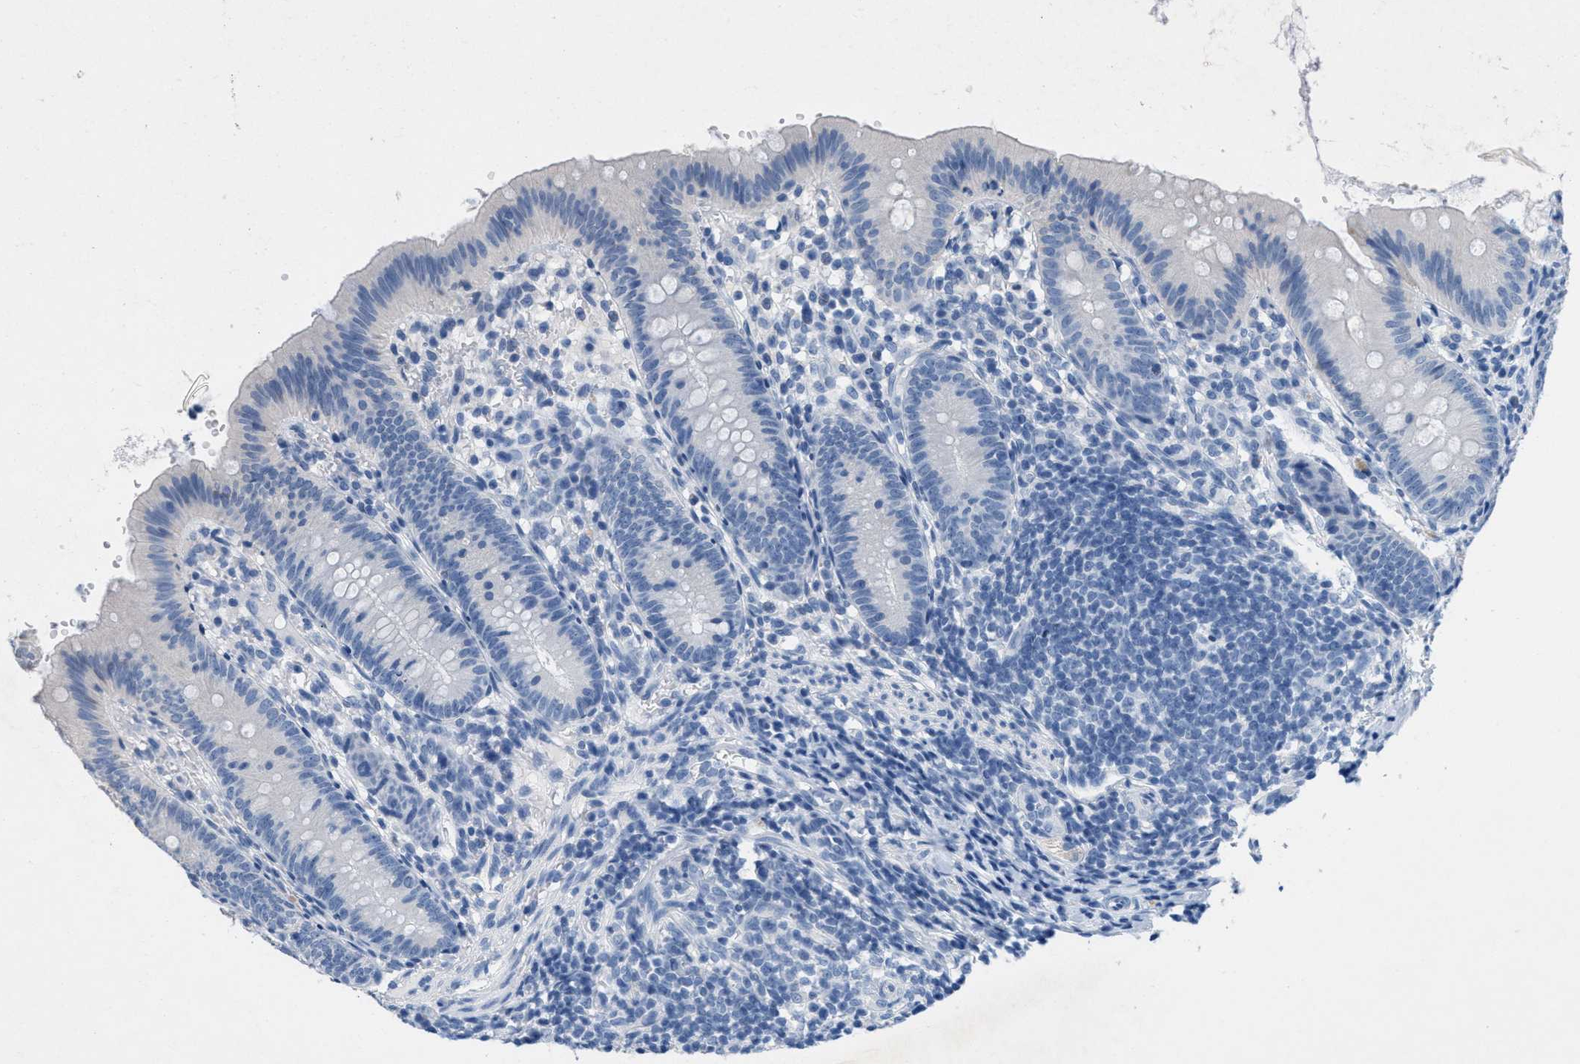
{"staining": {"intensity": "negative", "quantity": "none", "location": "none"}, "tissue": "appendix", "cell_type": "Glandular cells", "image_type": "normal", "snomed": [{"axis": "morphology", "description": "Normal tissue, NOS"}, {"axis": "topography", "description": "Appendix"}], "caption": "Immunohistochemistry (IHC) photomicrograph of unremarkable human appendix stained for a protein (brown), which reveals no expression in glandular cells.", "gene": "GPM6A", "patient": {"sex": "male", "age": 1}}